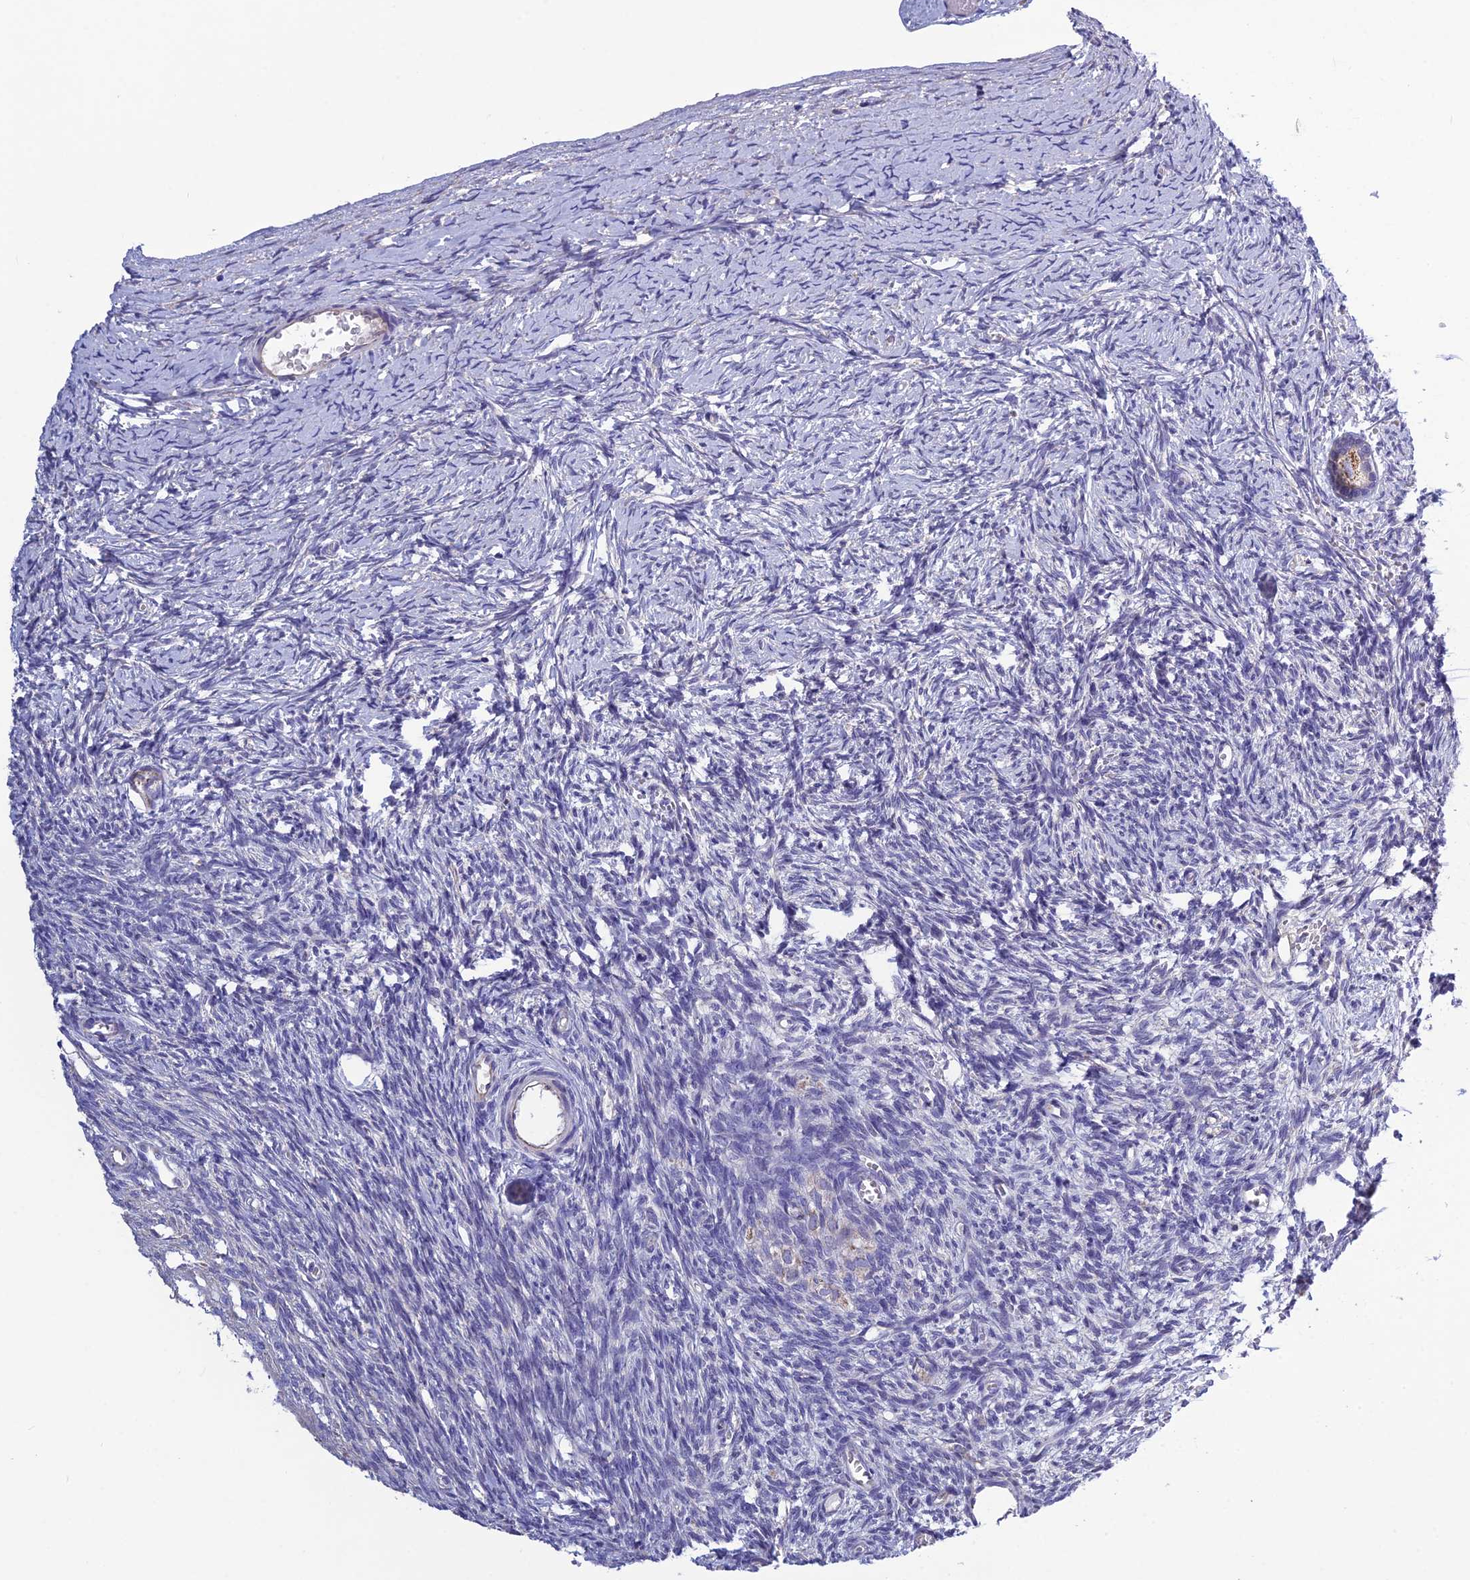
{"staining": {"intensity": "moderate", "quantity": ">75%", "location": "cytoplasmic/membranous"}, "tissue": "ovary", "cell_type": "Follicle cells", "image_type": "normal", "snomed": [{"axis": "morphology", "description": "Normal tissue, NOS"}, {"axis": "topography", "description": "Ovary"}], "caption": "High-magnification brightfield microscopy of benign ovary stained with DAB (3,3'-diaminobenzidine) (brown) and counterstained with hematoxylin (blue). follicle cells exhibit moderate cytoplasmic/membranous staining is present in about>75% of cells.", "gene": "BHMT2", "patient": {"sex": "female", "age": 39}}